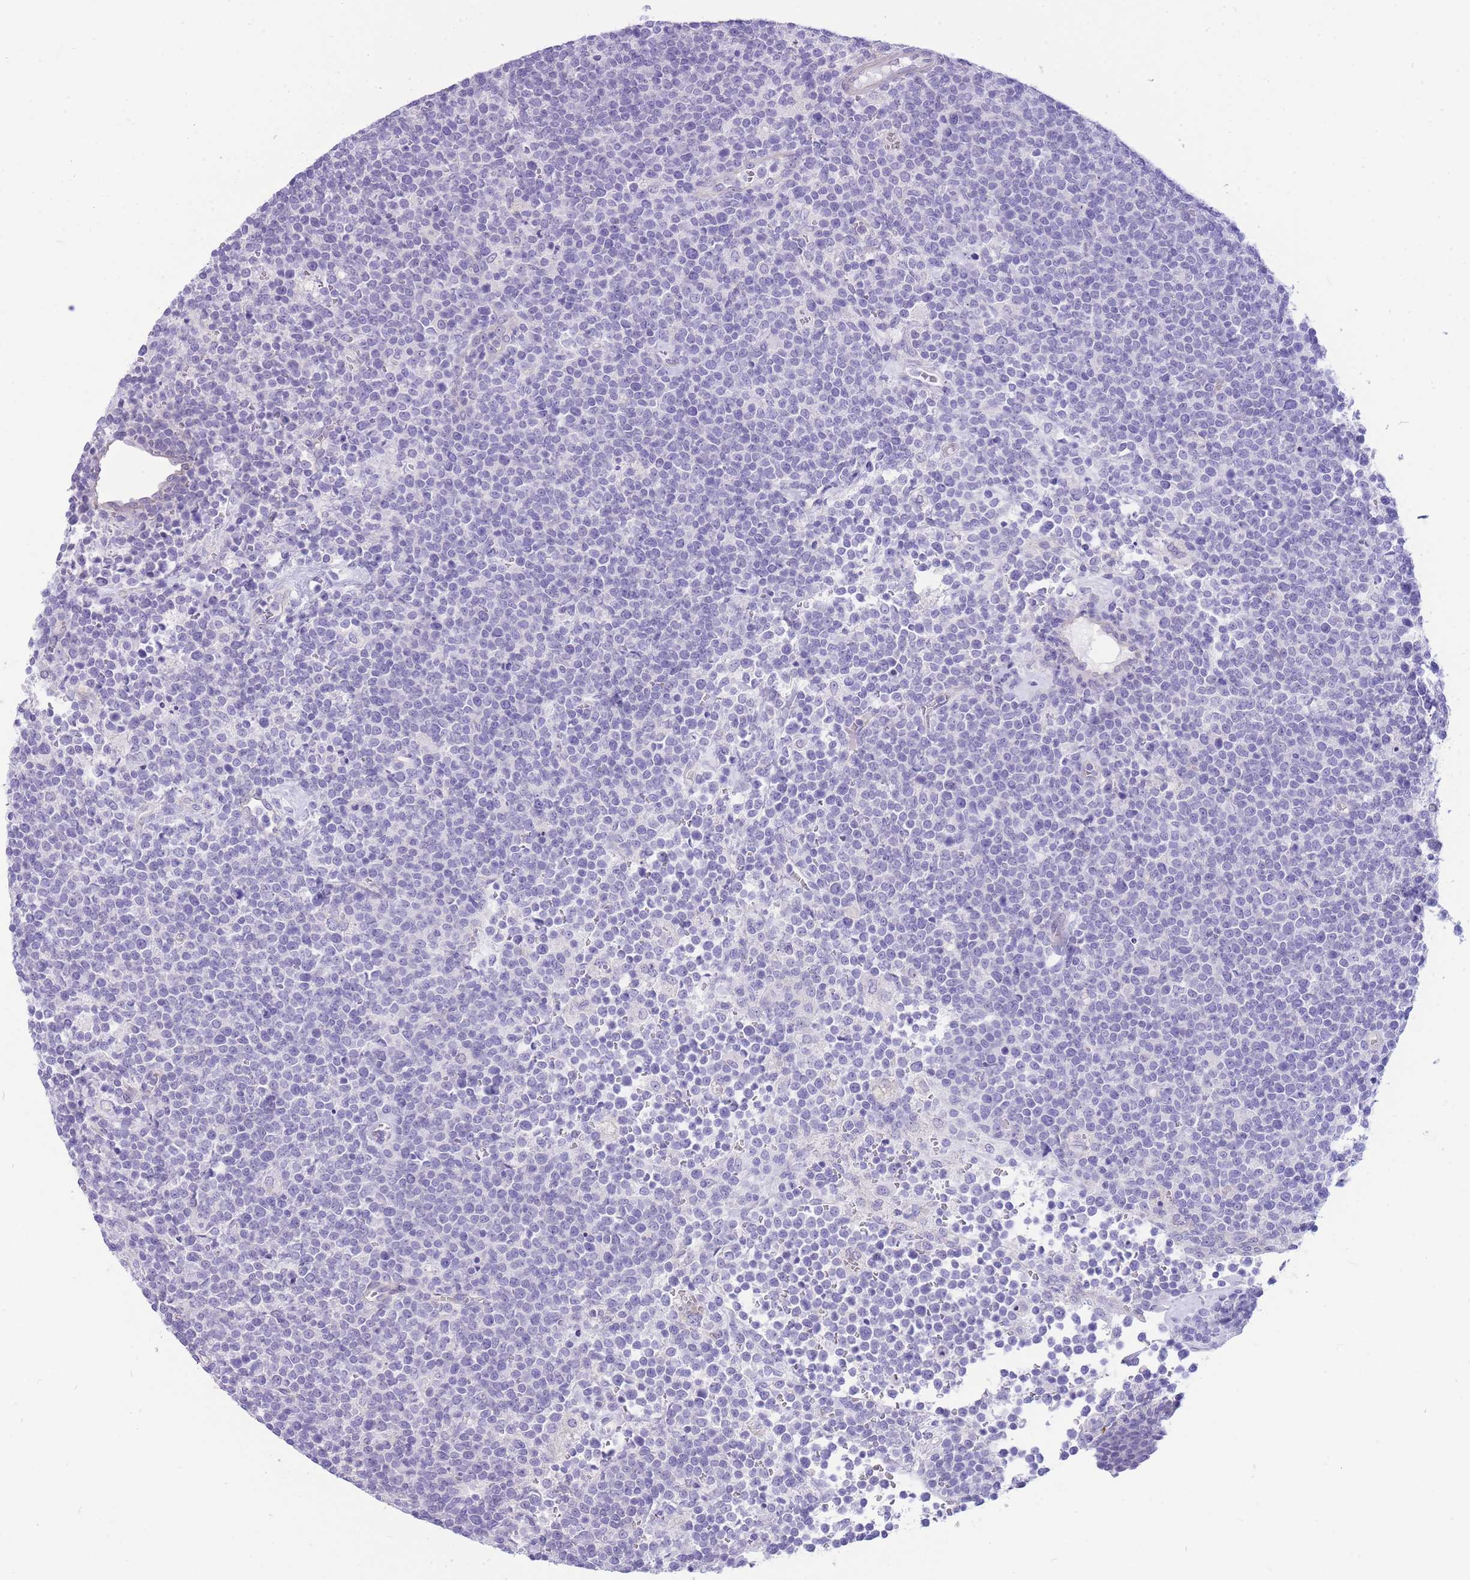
{"staining": {"intensity": "negative", "quantity": "none", "location": "none"}, "tissue": "lymphoma", "cell_type": "Tumor cells", "image_type": "cancer", "snomed": [{"axis": "morphology", "description": "Malignant lymphoma, non-Hodgkin's type, High grade"}, {"axis": "topography", "description": "Lymph node"}], "caption": "Protein analysis of high-grade malignant lymphoma, non-Hodgkin's type displays no significant positivity in tumor cells.", "gene": "ZNF311", "patient": {"sex": "male", "age": 61}}